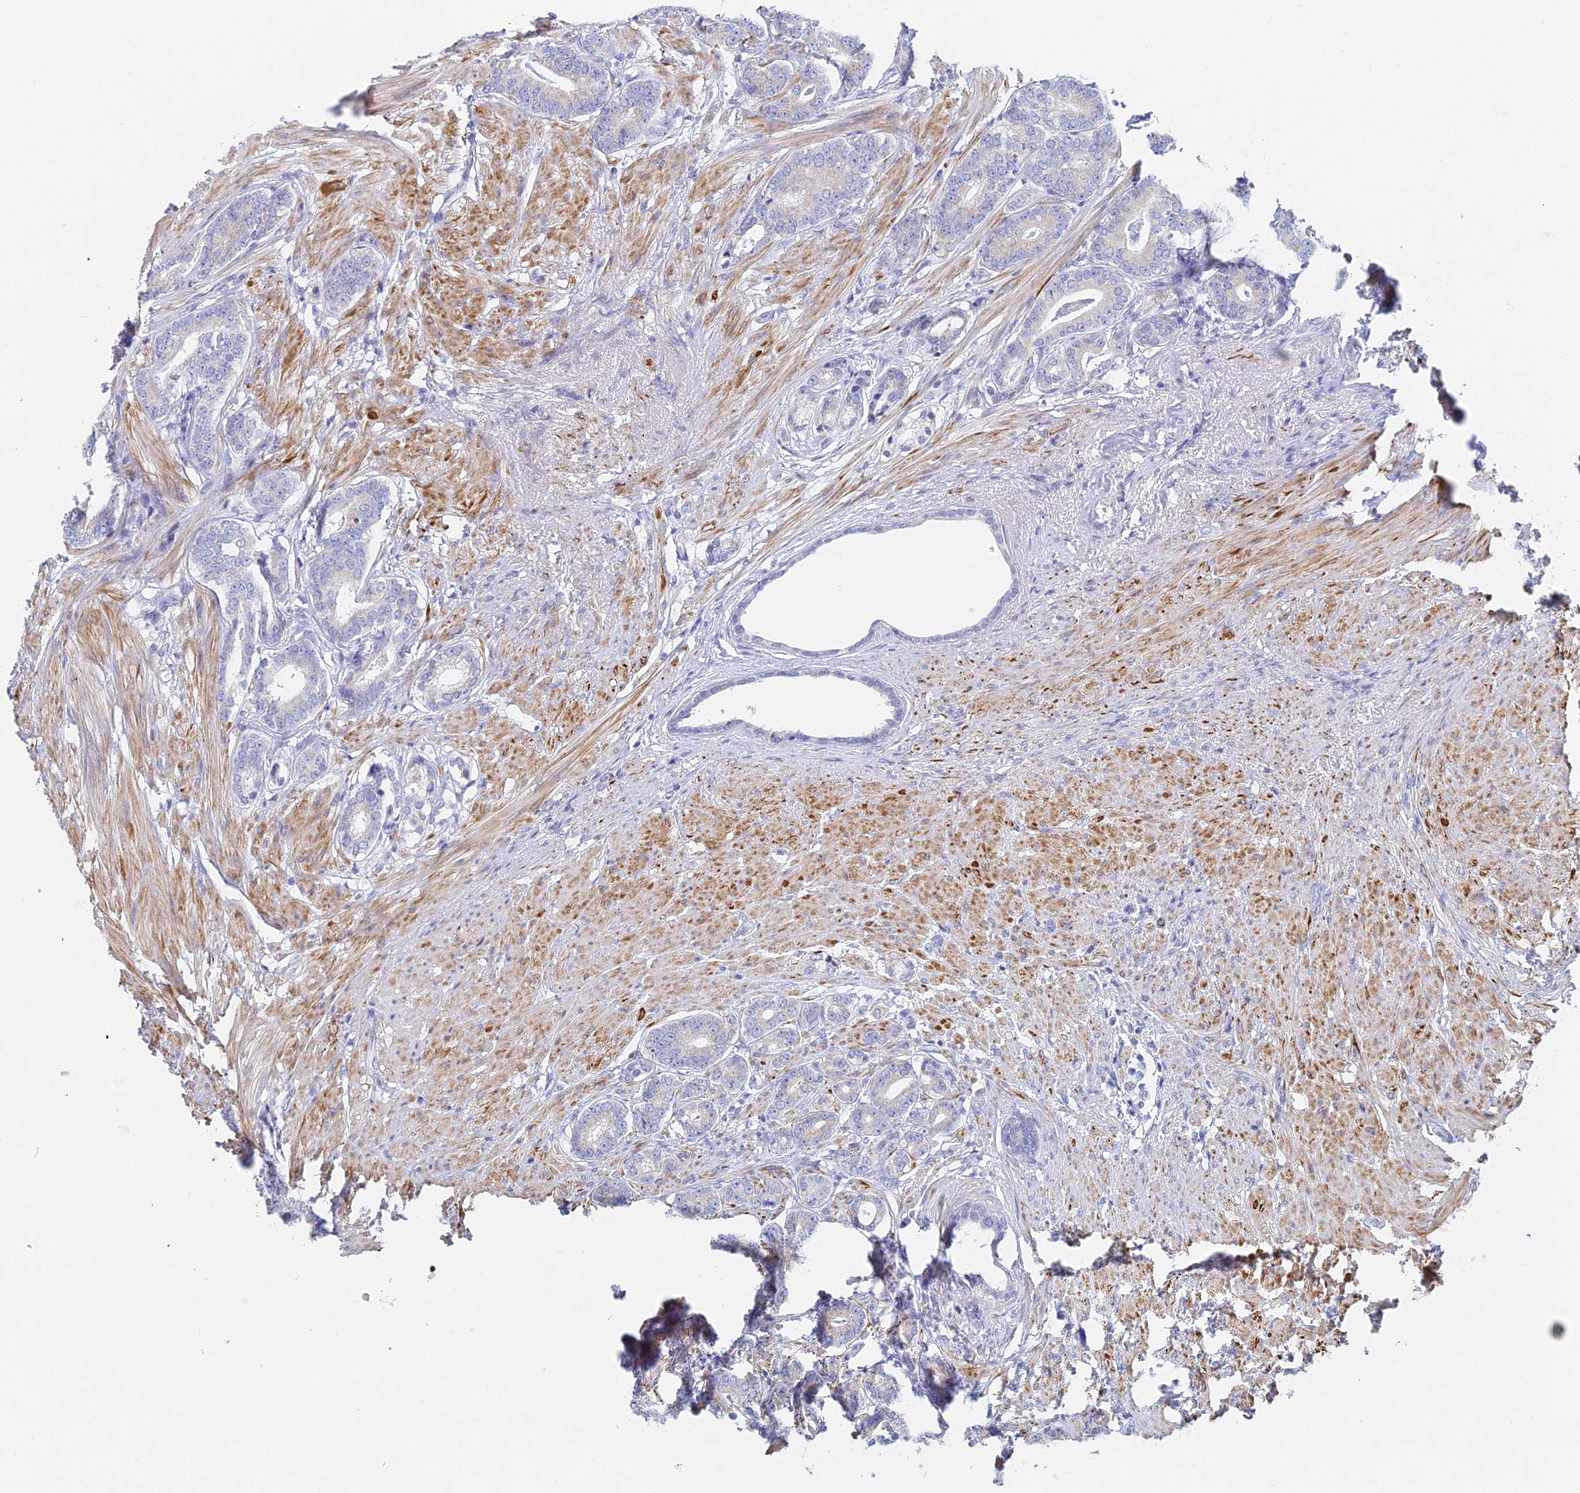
{"staining": {"intensity": "weak", "quantity": "25%-75%", "location": "cytoplasmic/membranous"}, "tissue": "prostate cancer", "cell_type": "Tumor cells", "image_type": "cancer", "snomed": [{"axis": "morphology", "description": "Adenocarcinoma, Low grade"}, {"axis": "topography", "description": "Prostate"}], "caption": "Immunohistochemistry (IHC) staining of prostate cancer, which demonstrates low levels of weak cytoplasmic/membranous staining in about 25%-75% of tumor cells indicating weak cytoplasmic/membranous protein expression. The staining was performed using DAB (brown) for protein detection and nuclei were counterstained in hematoxylin (blue).", "gene": "ACSM1", "patient": {"sex": "male", "age": 71}}